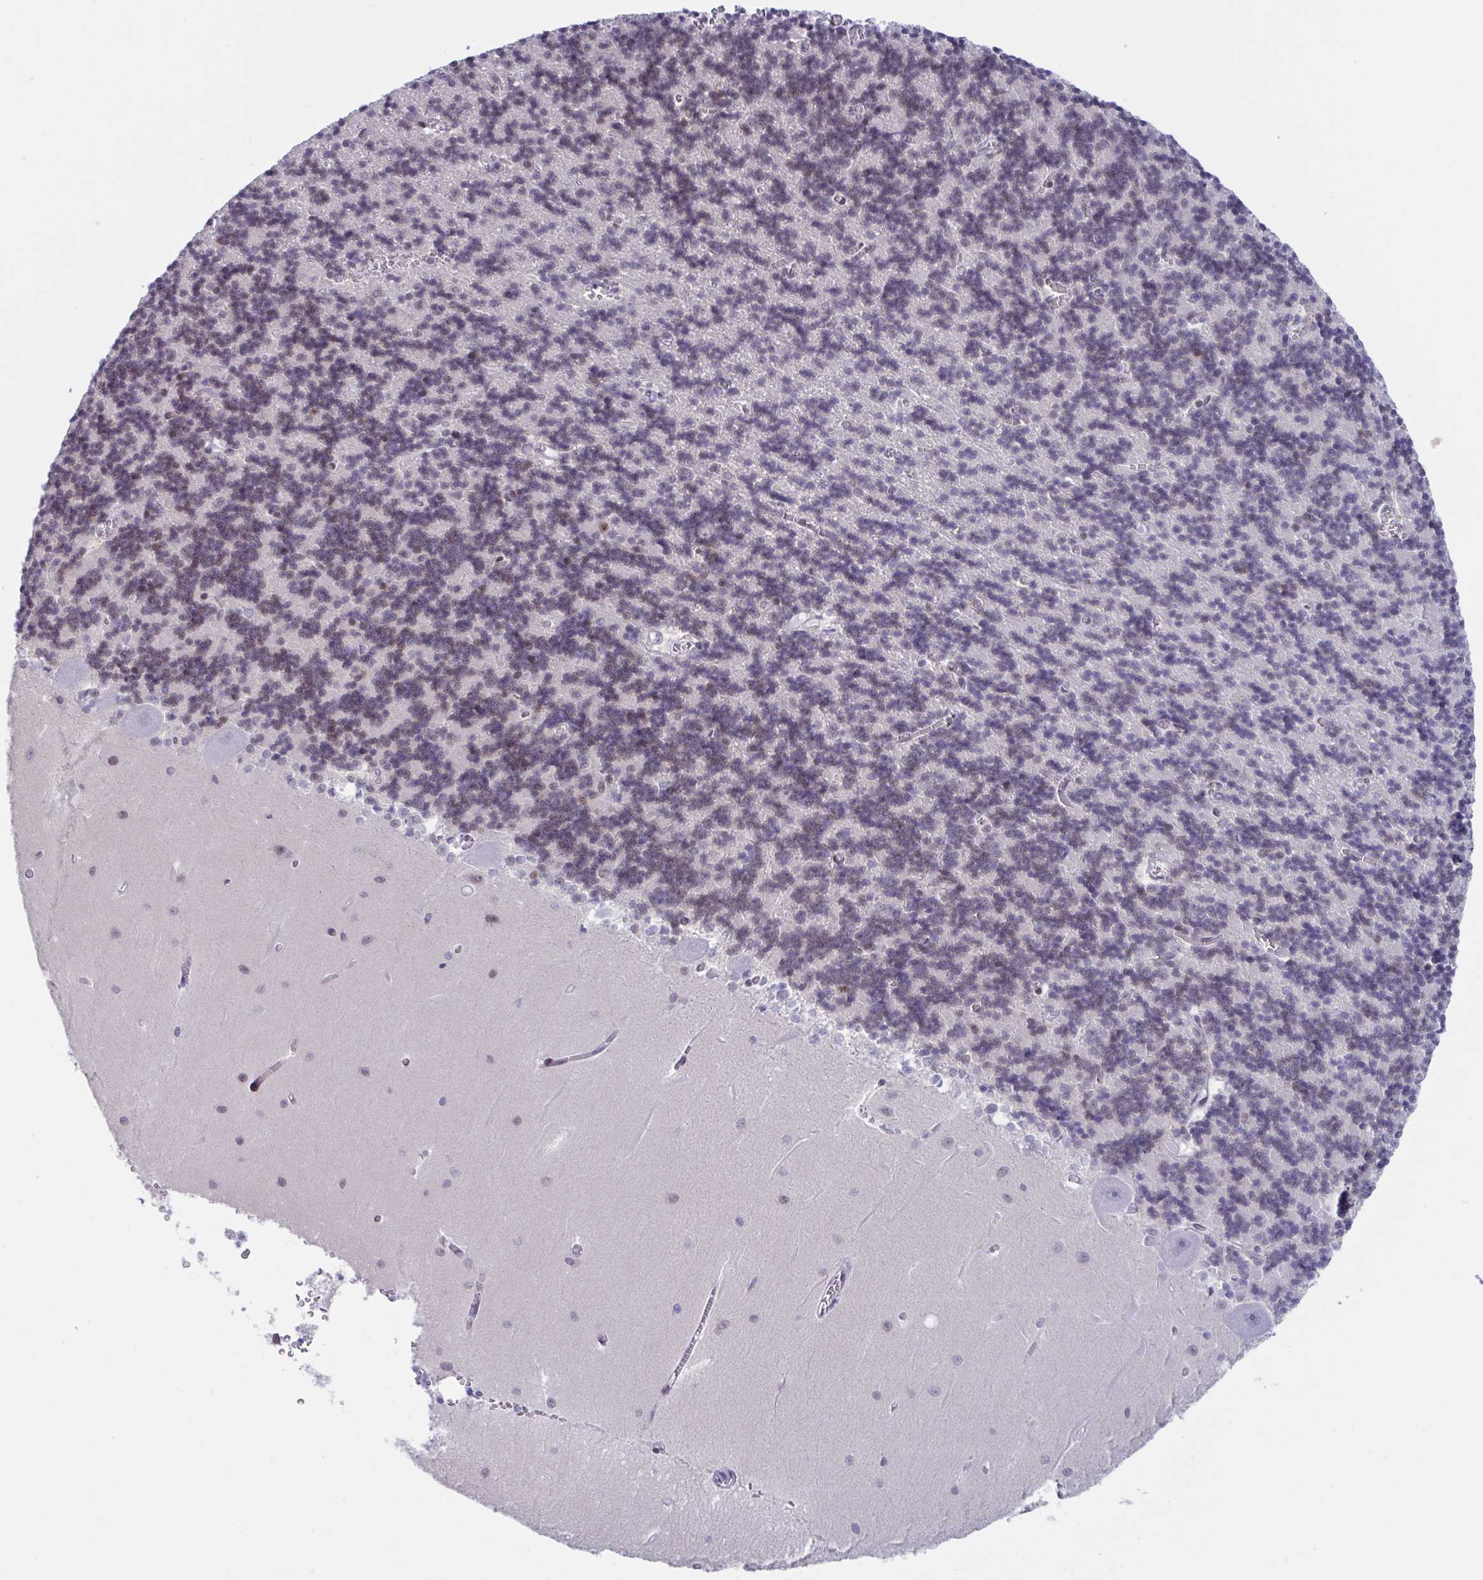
{"staining": {"intensity": "moderate", "quantity": "25%-75%", "location": "nuclear"}, "tissue": "cerebellum", "cell_type": "Cells in granular layer", "image_type": "normal", "snomed": [{"axis": "morphology", "description": "Normal tissue, NOS"}, {"axis": "topography", "description": "Cerebellum"}], "caption": "Brown immunohistochemical staining in benign human cerebellum displays moderate nuclear expression in about 25%-75% of cells in granular layer. The protein of interest is shown in brown color, while the nuclei are stained blue.", "gene": "IKZF2", "patient": {"sex": "male", "age": 37}}